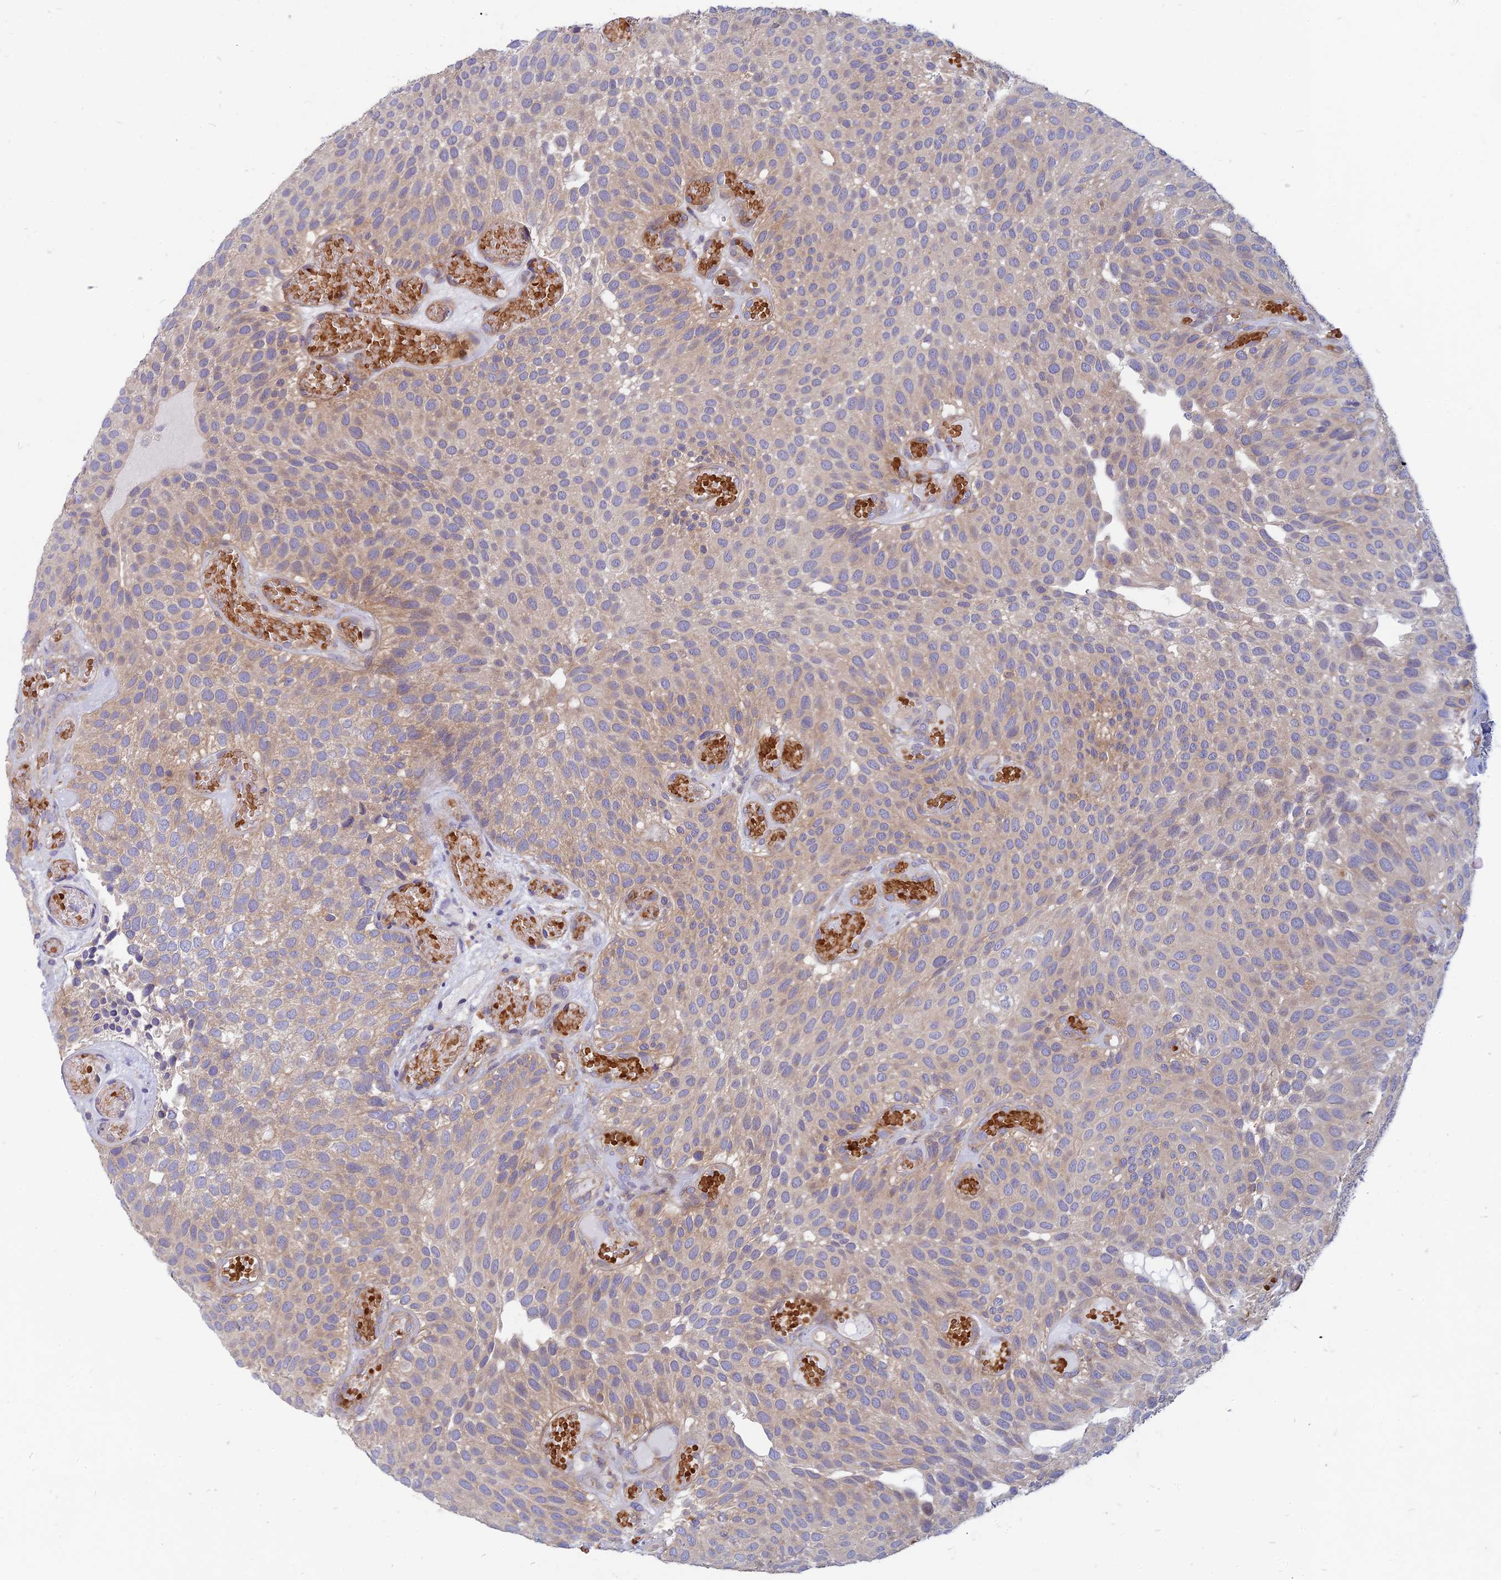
{"staining": {"intensity": "weak", "quantity": "25%-75%", "location": "cytoplasmic/membranous"}, "tissue": "urothelial cancer", "cell_type": "Tumor cells", "image_type": "cancer", "snomed": [{"axis": "morphology", "description": "Urothelial carcinoma, Low grade"}, {"axis": "topography", "description": "Urinary bladder"}], "caption": "Protein expression analysis of human urothelial carcinoma (low-grade) reveals weak cytoplasmic/membranous staining in approximately 25%-75% of tumor cells.", "gene": "PHKA2", "patient": {"sex": "male", "age": 89}}